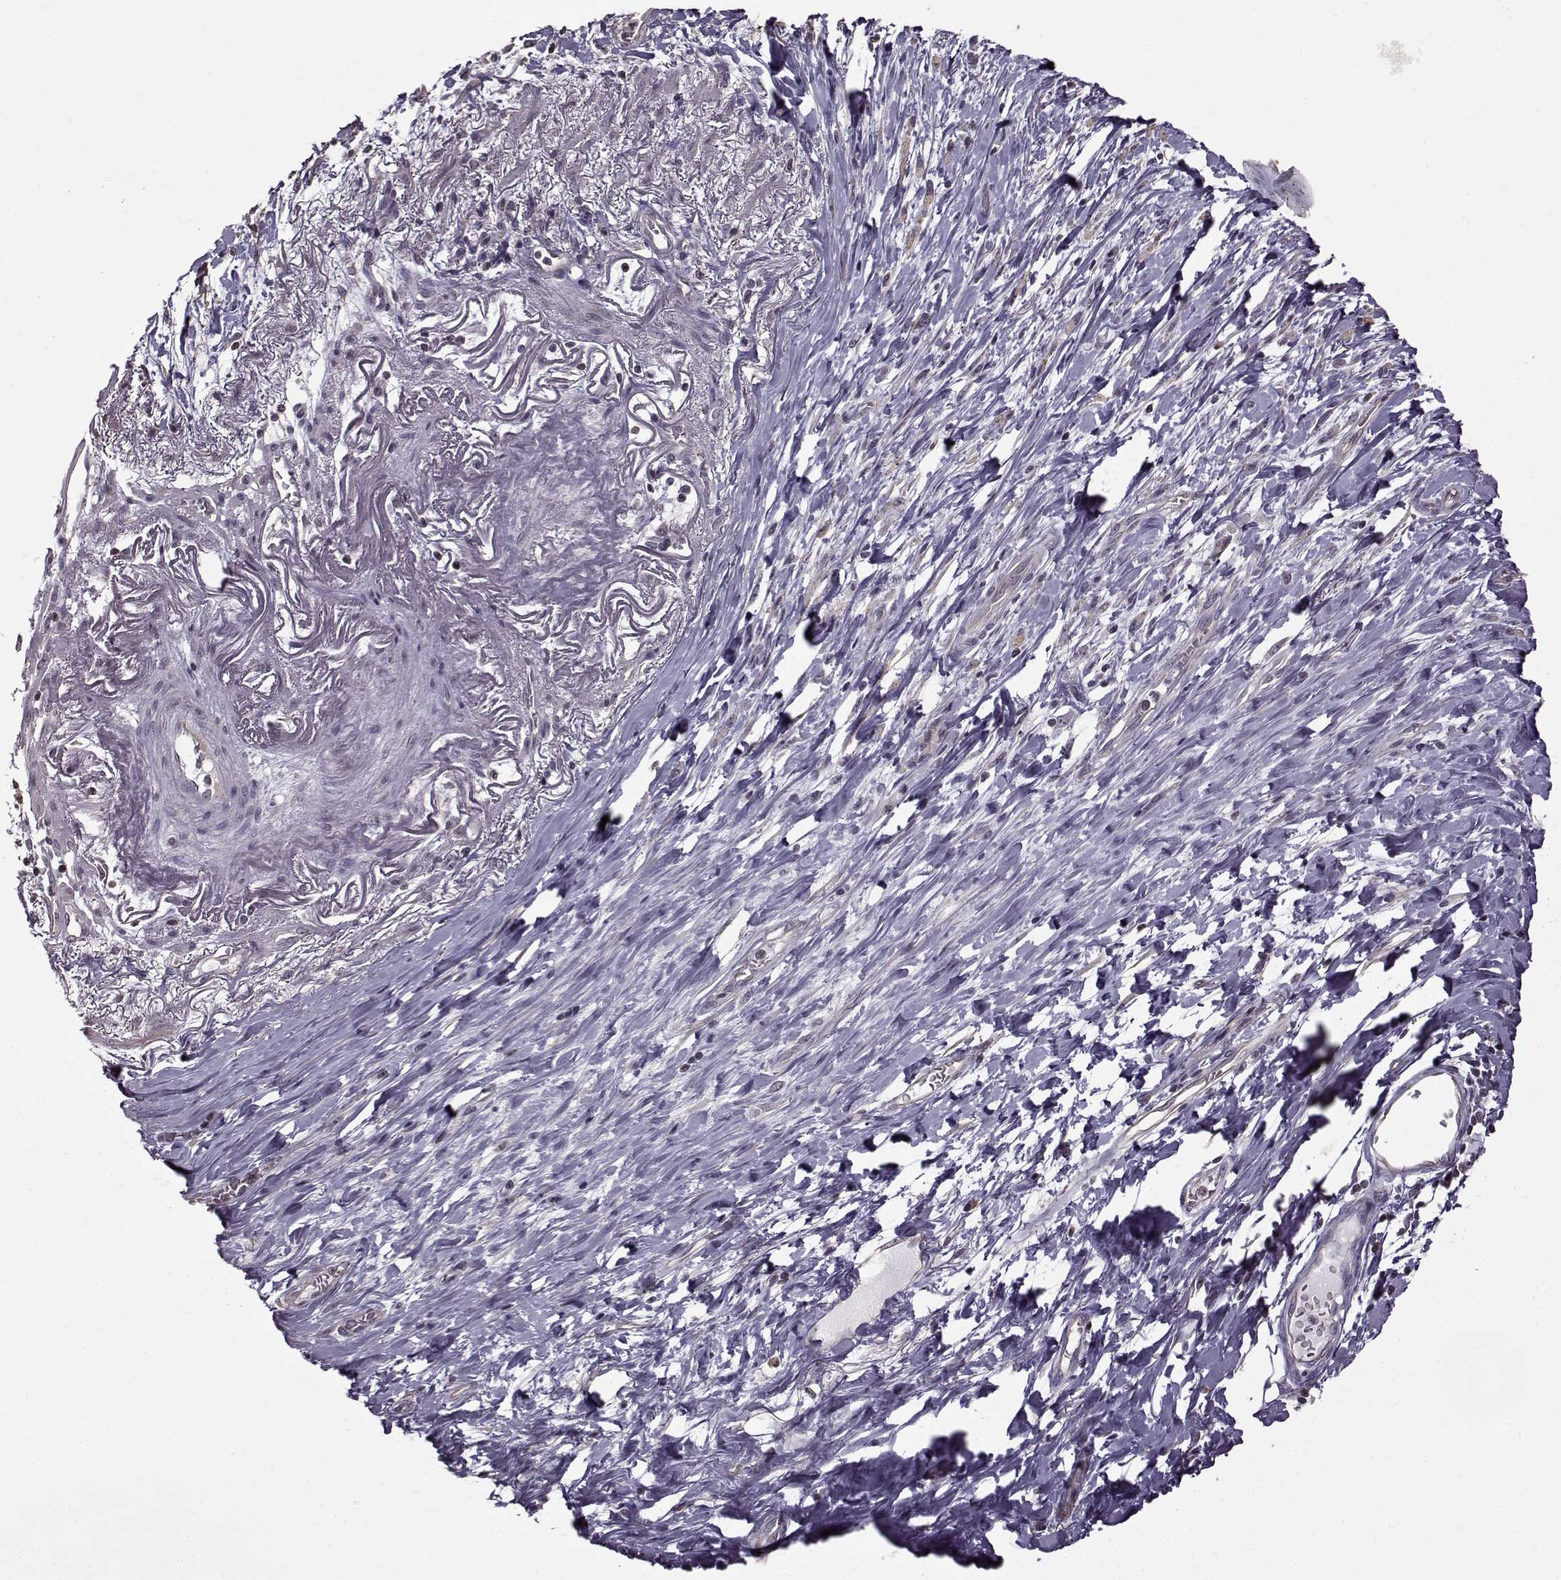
{"staining": {"intensity": "negative", "quantity": "none", "location": "none"}, "tissue": "stomach cancer", "cell_type": "Tumor cells", "image_type": "cancer", "snomed": [{"axis": "morphology", "description": "Adenocarcinoma, NOS"}, {"axis": "topography", "description": "Stomach"}], "caption": "Stomach adenocarcinoma stained for a protein using IHC demonstrates no staining tumor cells.", "gene": "FSHB", "patient": {"sex": "female", "age": 84}}